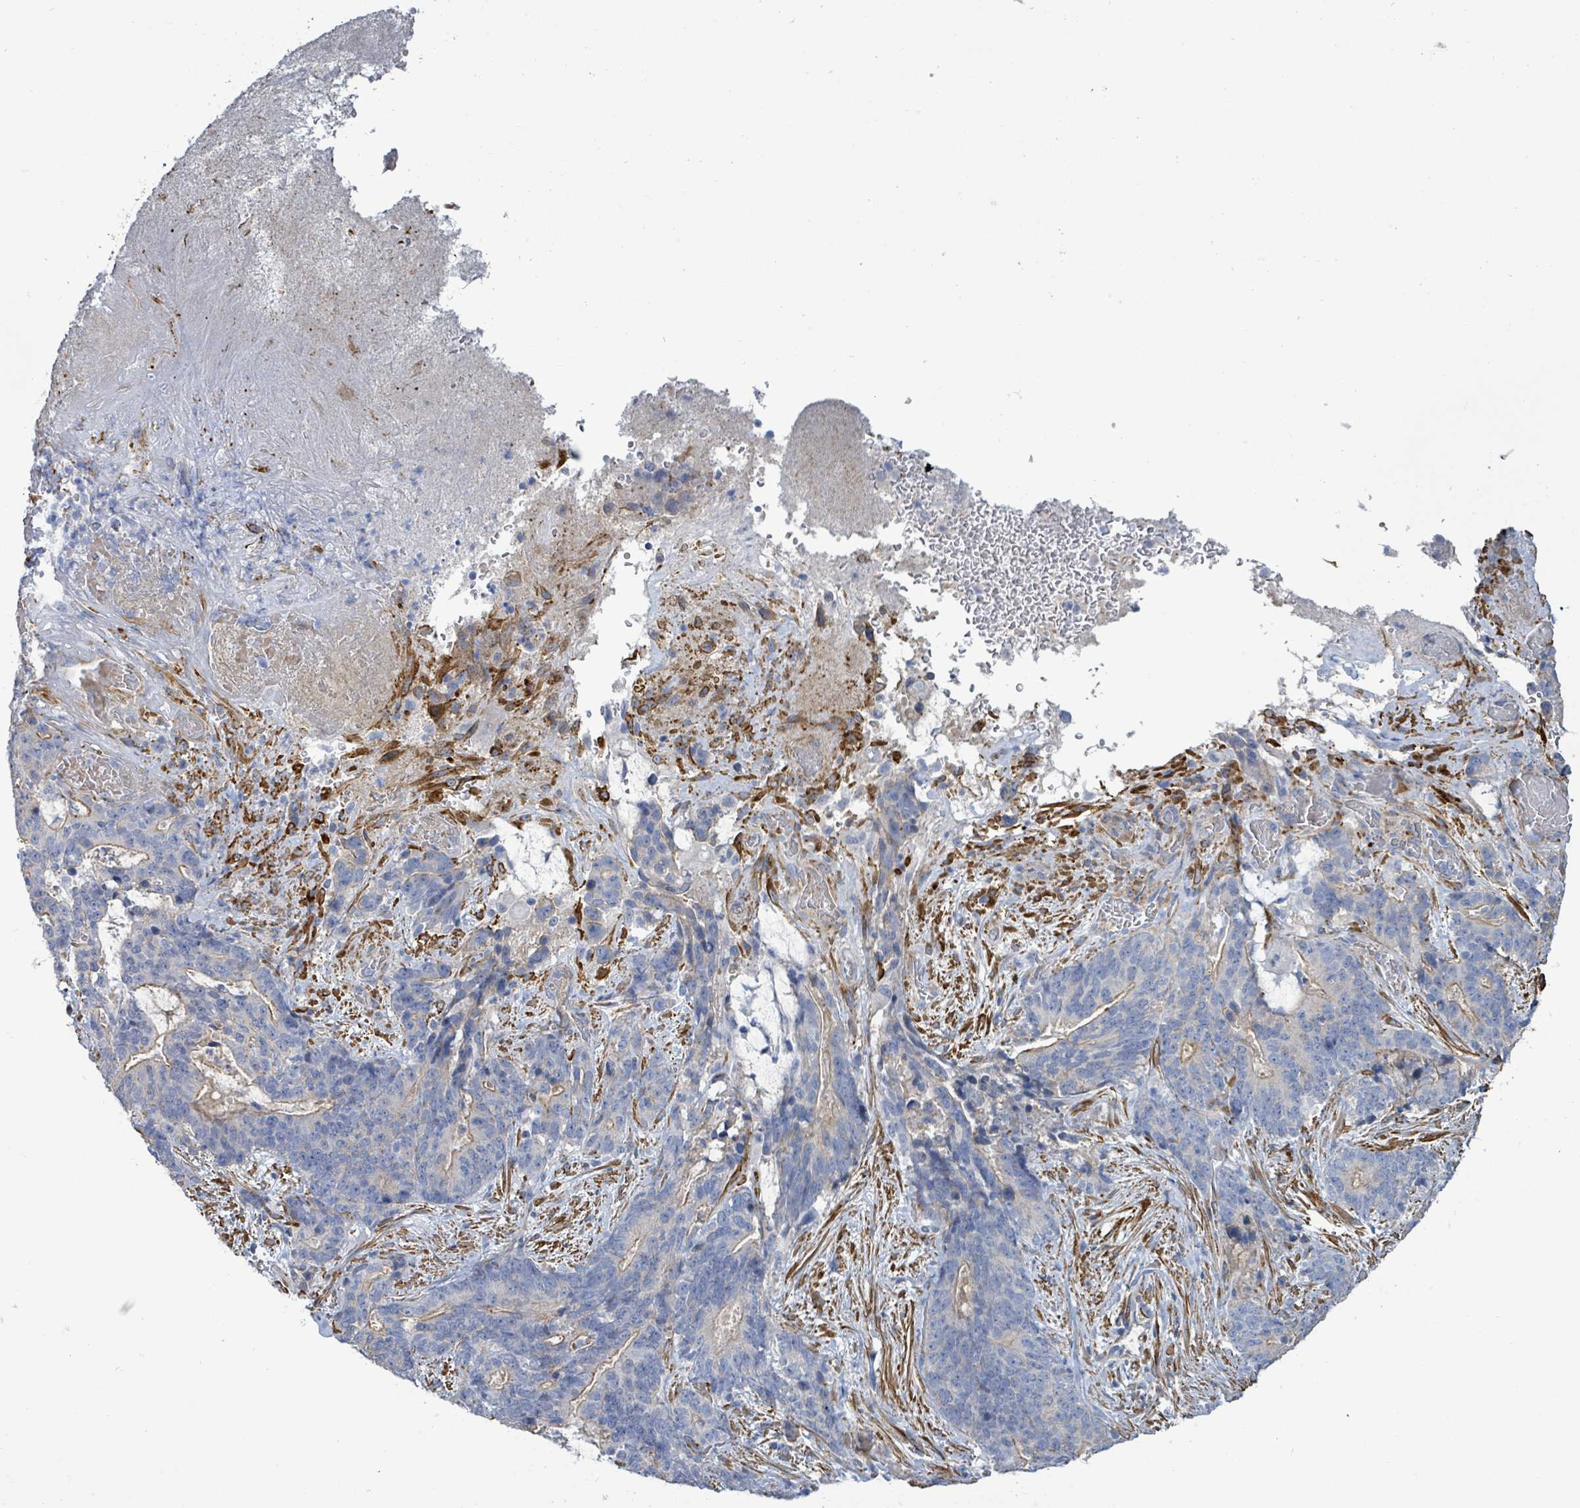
{"staining": {"intensity": "negative", "quantity": "none", "location": "none"}, "tissue": "stomach cancer", "cell_type": "Tumor cells", "image_type": "cancer", "snomed": [{"axis": "morphology", "description": "Normal tissue, NOS"}, {"axis": "morphology", "description": "Adenocarcinoma, NOS"}, {"axis": "topography", "description": "Stomach"}], "caption": "A micrograph of stomach adenocarcinoma stained for a protein shows no brown staining in tumor cells.", "gene": "DMRTC1B", "patient": {"sex": "female", "age": 64}}